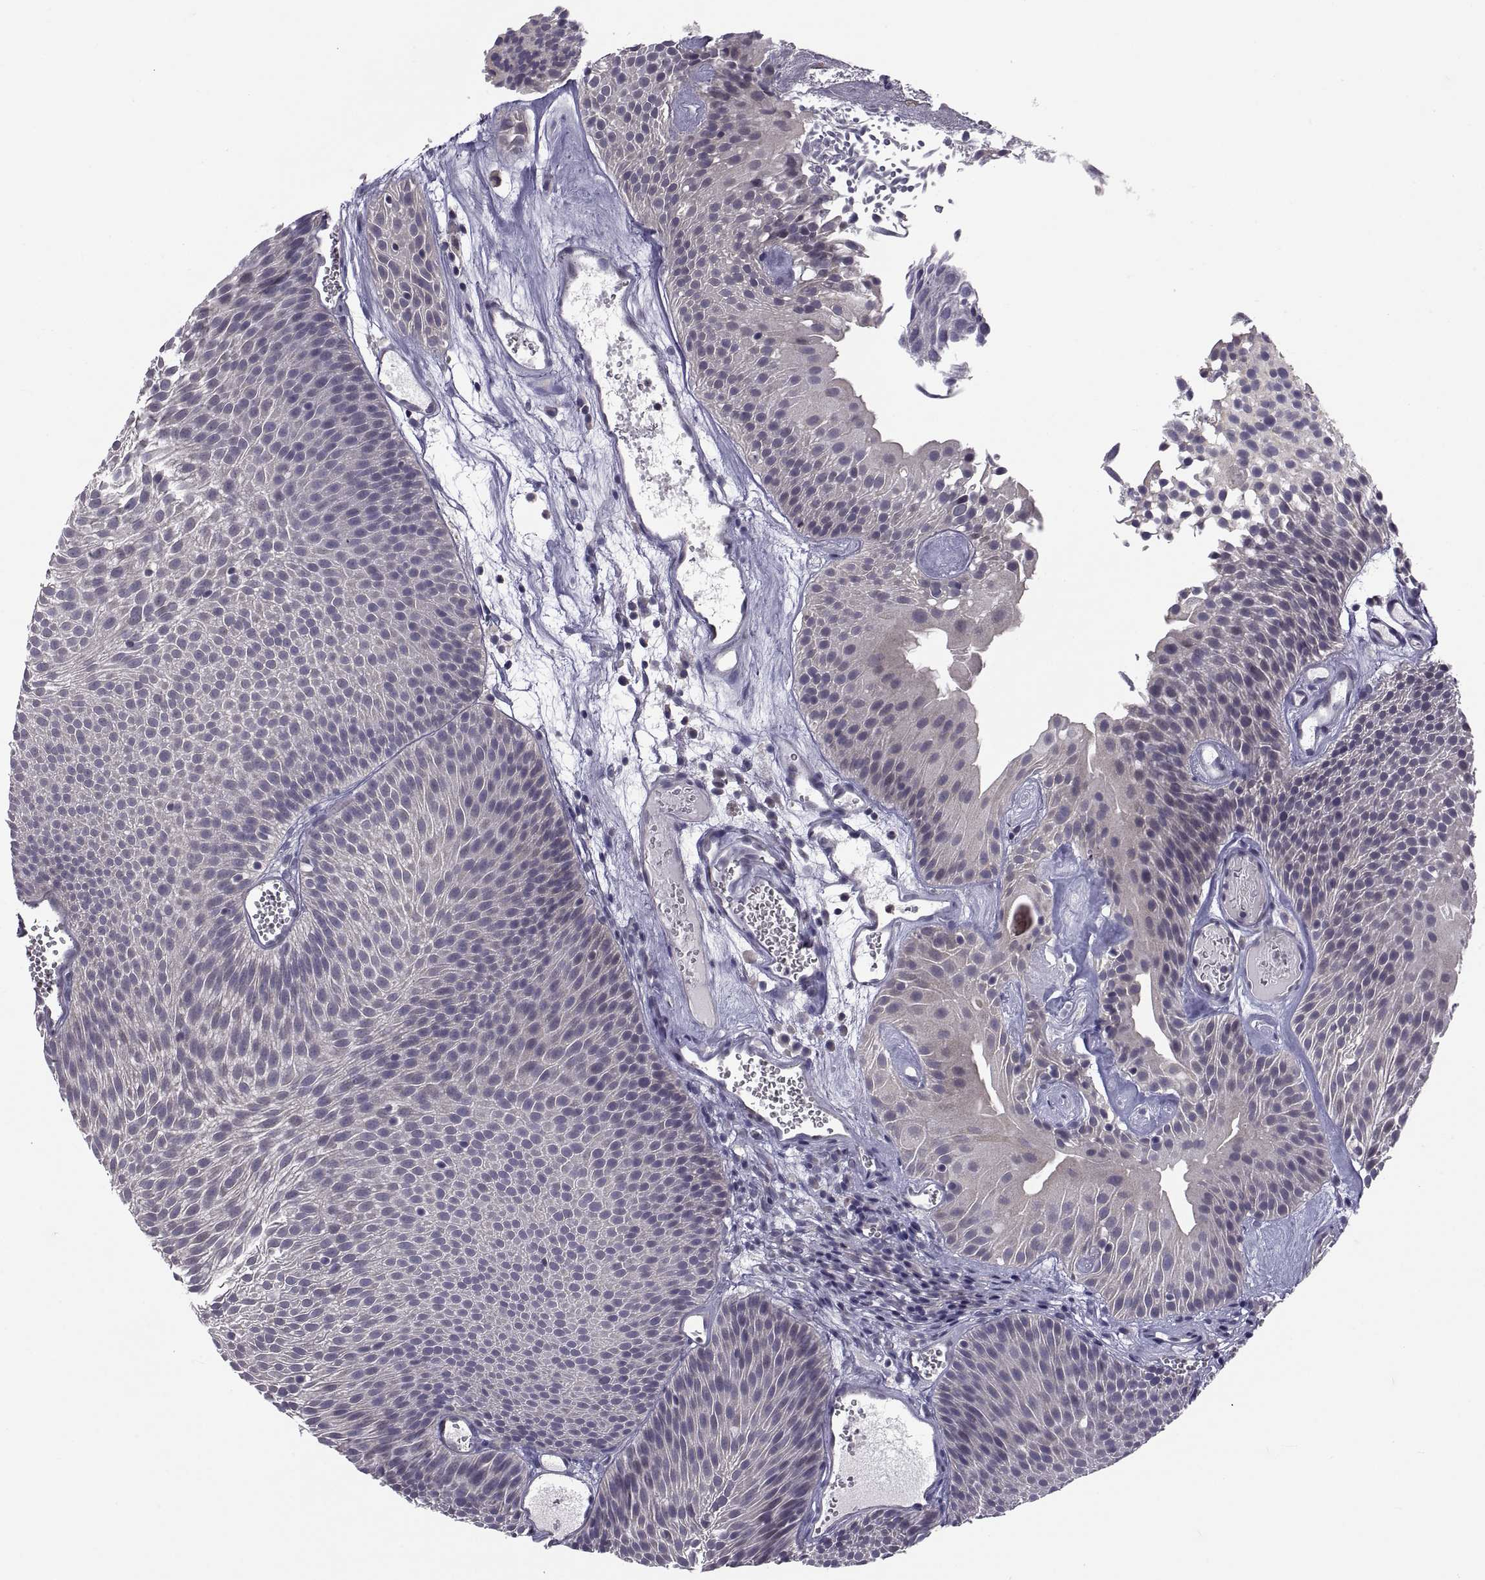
{"staining": {"intensity": "negative", "quantity": "none", "location": "none"}, "tissue": "urothelial cancer", "cell_type": "Tumor cells", "image_type": "cancer", "snomed": [{"axis": "morphology", "description": "Urothelial carcinoma, Low grade"}, {"axis": "topography", "description": "Urinary bladder"}], "caption": "The micrograph shows no staining of tumor cells in low-grade urothelial carcinoma.", "gene": "NPTX2", "patient": {"sex": "male", "age": 52}}